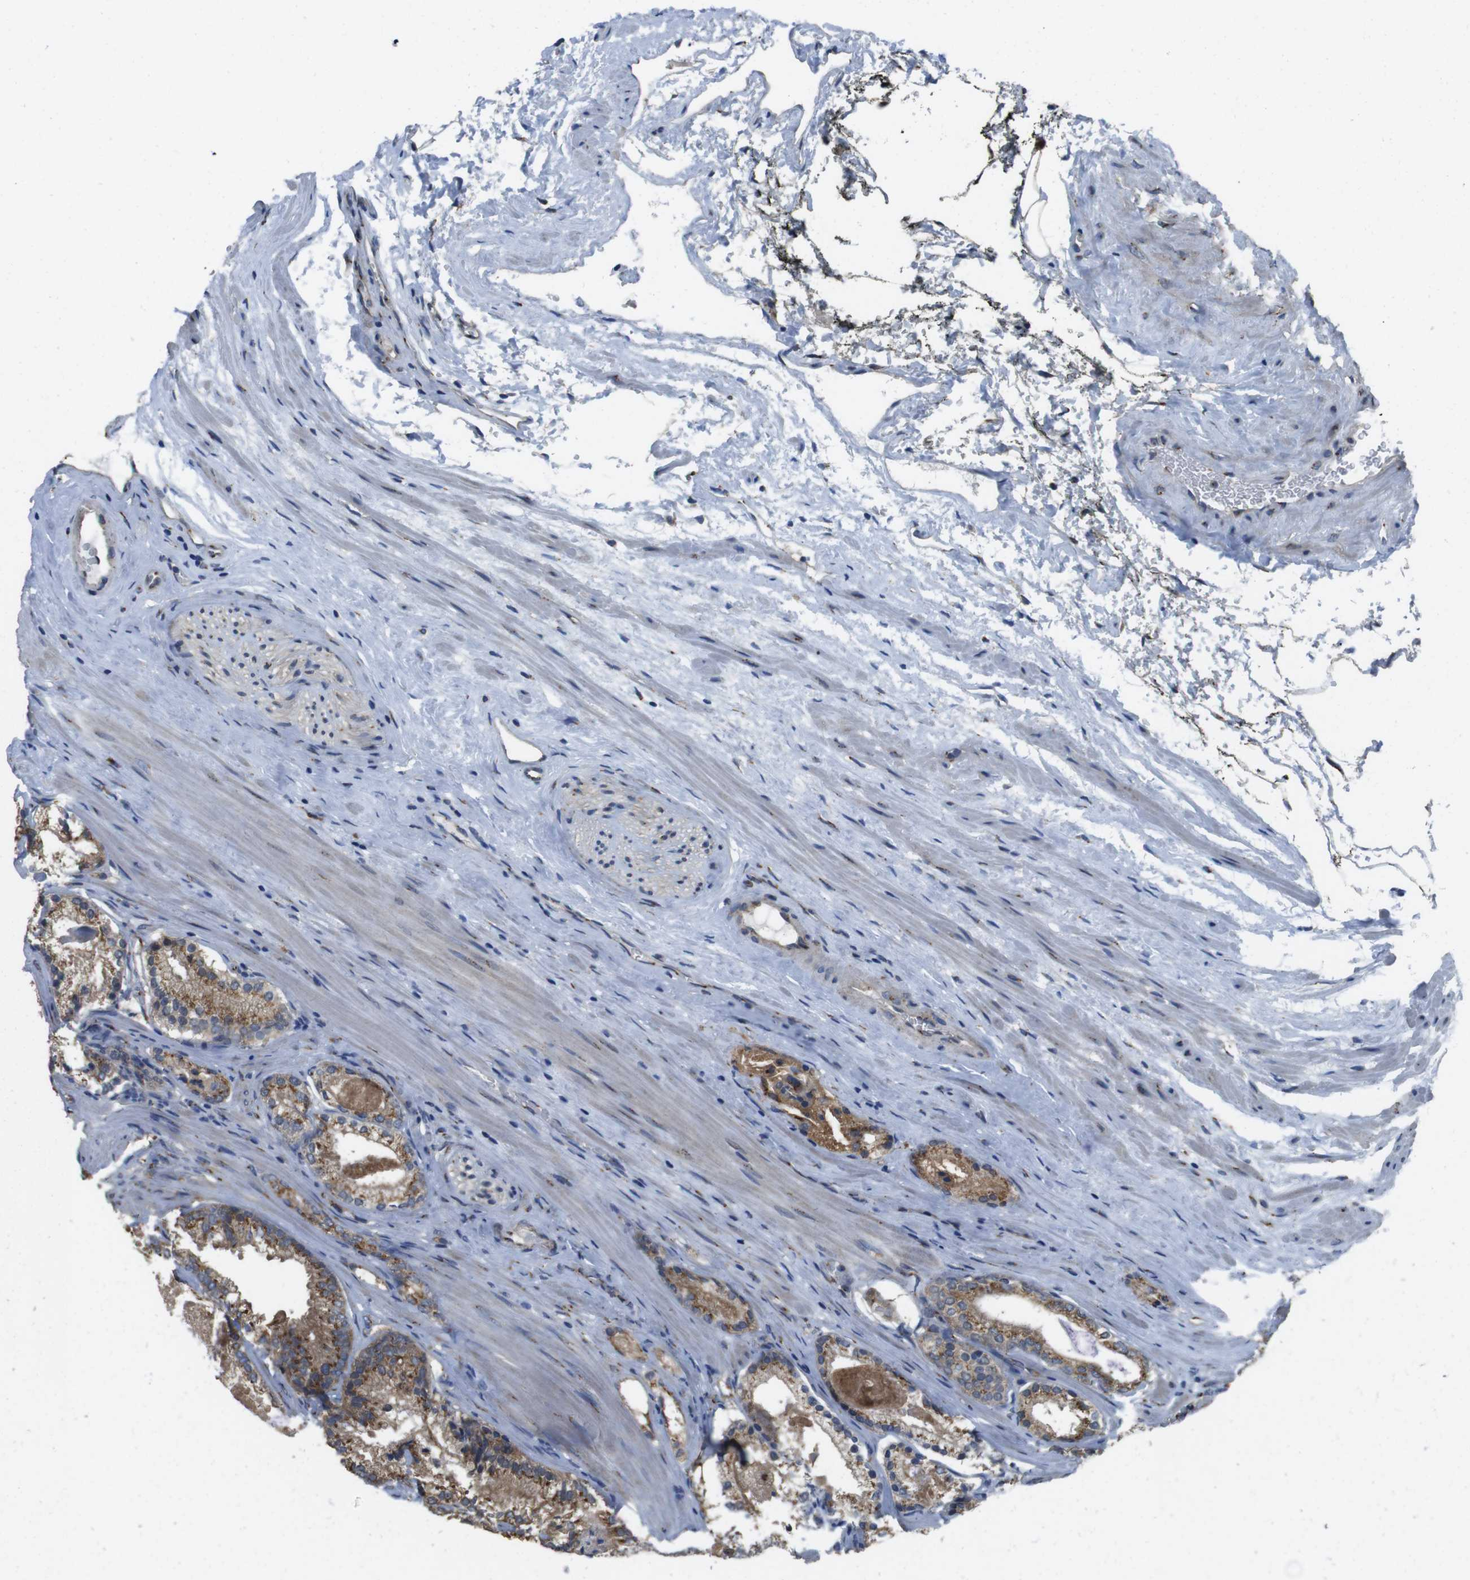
{"staining": {"intensity": "moderate", "quantity": ">75%", "location": "cytoplasmic/membranous"}, "tissue": "prostate cancer", "cell_type": "Tumor cells", "image_type": "cancer", "snomed": [{"axis": "morphology", "description": "Adenocarcinoma, Low grade"}, {"axis": "topography", "description": "Prostate"}], "caption": "Protein staining of prostate cancer tissue demonstrates moderate cytoplasmic/membranous positivity in about >75% of tumor cells.", "gene": "RAB6A", "patient": {"sex": "male", "age": 59}}